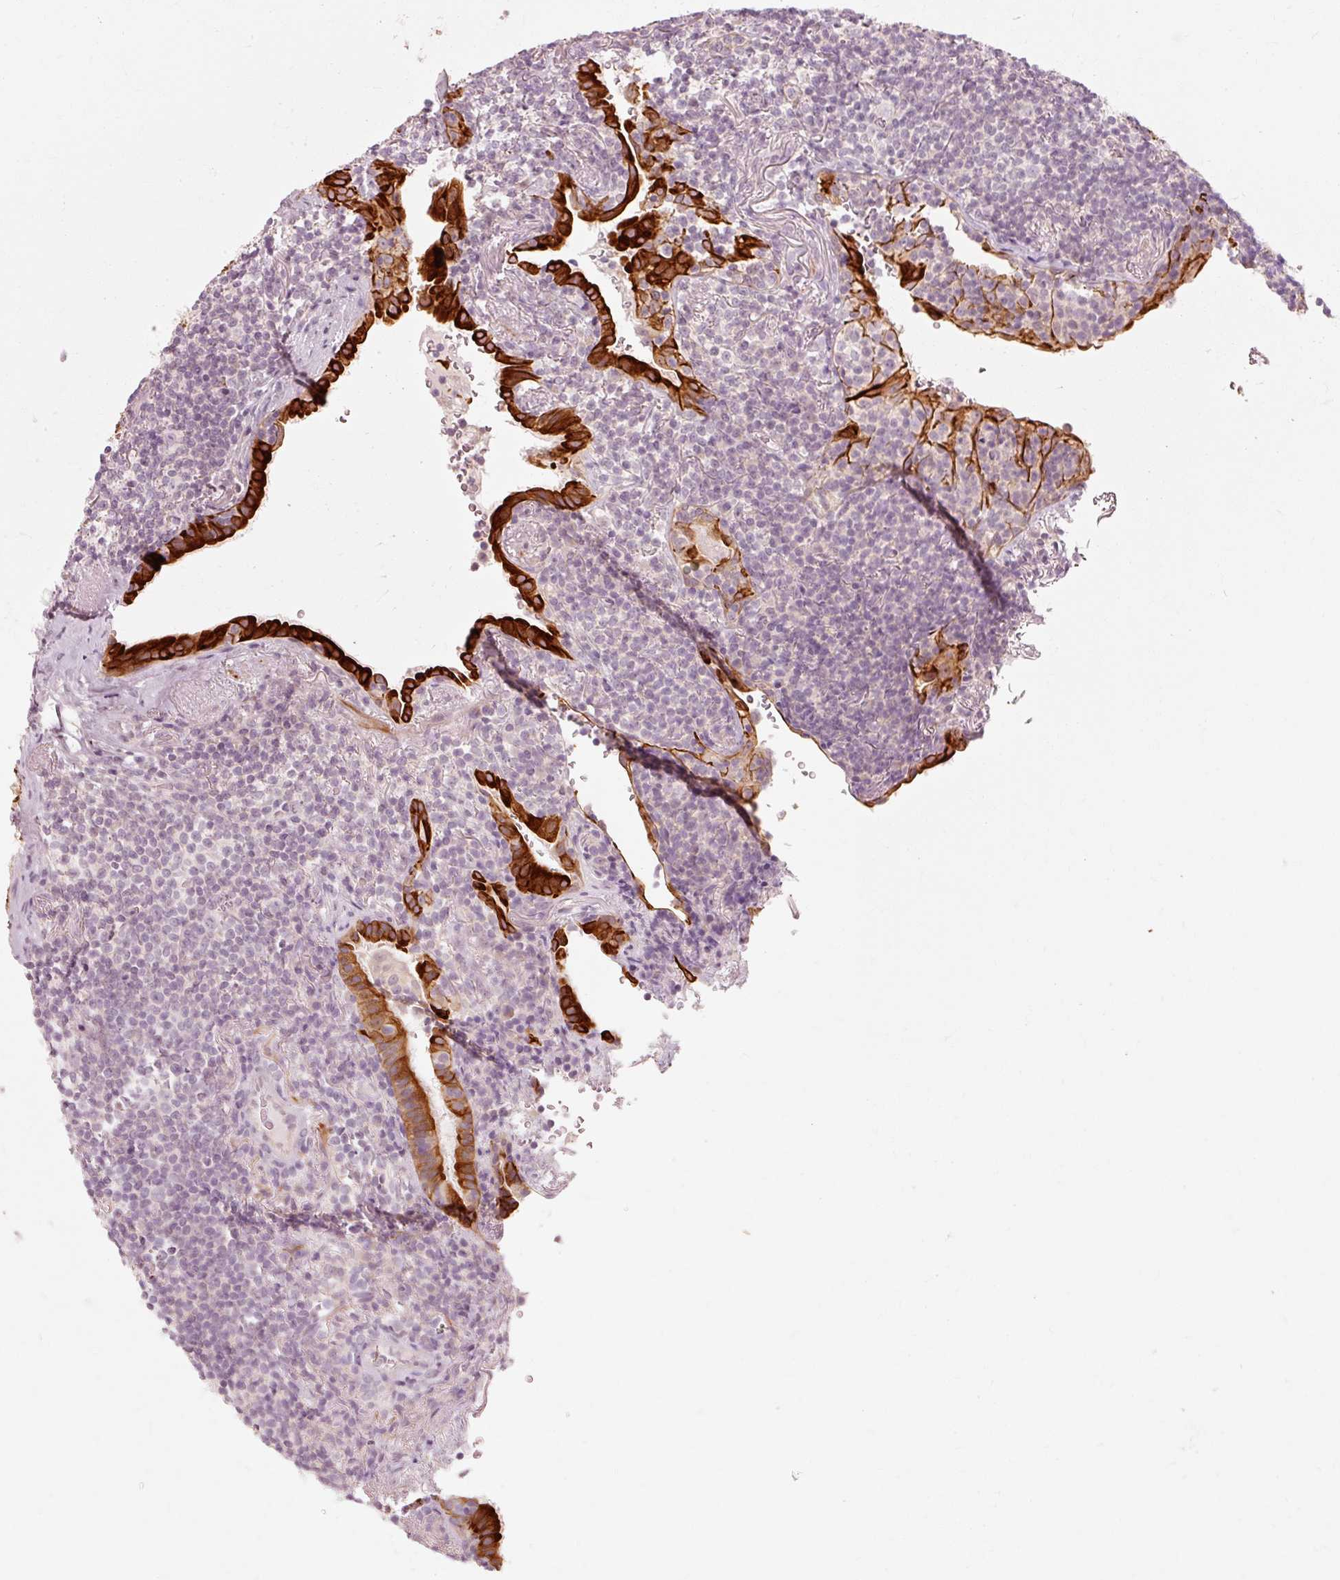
{"staining": {"intensity": "negative", "quantity": "none", "location": "none"}, "tissue": "lymphoma", "cell_type": "Tumor cells", "image_type": "cancer", "snomed": [{"axis": "morphology", "description": "Malignant lymphoma, non-Hodgkin's type, Low grade"}, {"axis": "topography", "description": "Lung"}], "caption": "A high-resolution photomicrograph shows IHC staining of malignant lymphoma, non-Hodgkin's type (low-grade), which exhibits no significant staining in tumor cells.", "gene": "TRIM73", "patient": {"sex": "female", "age": 71}}